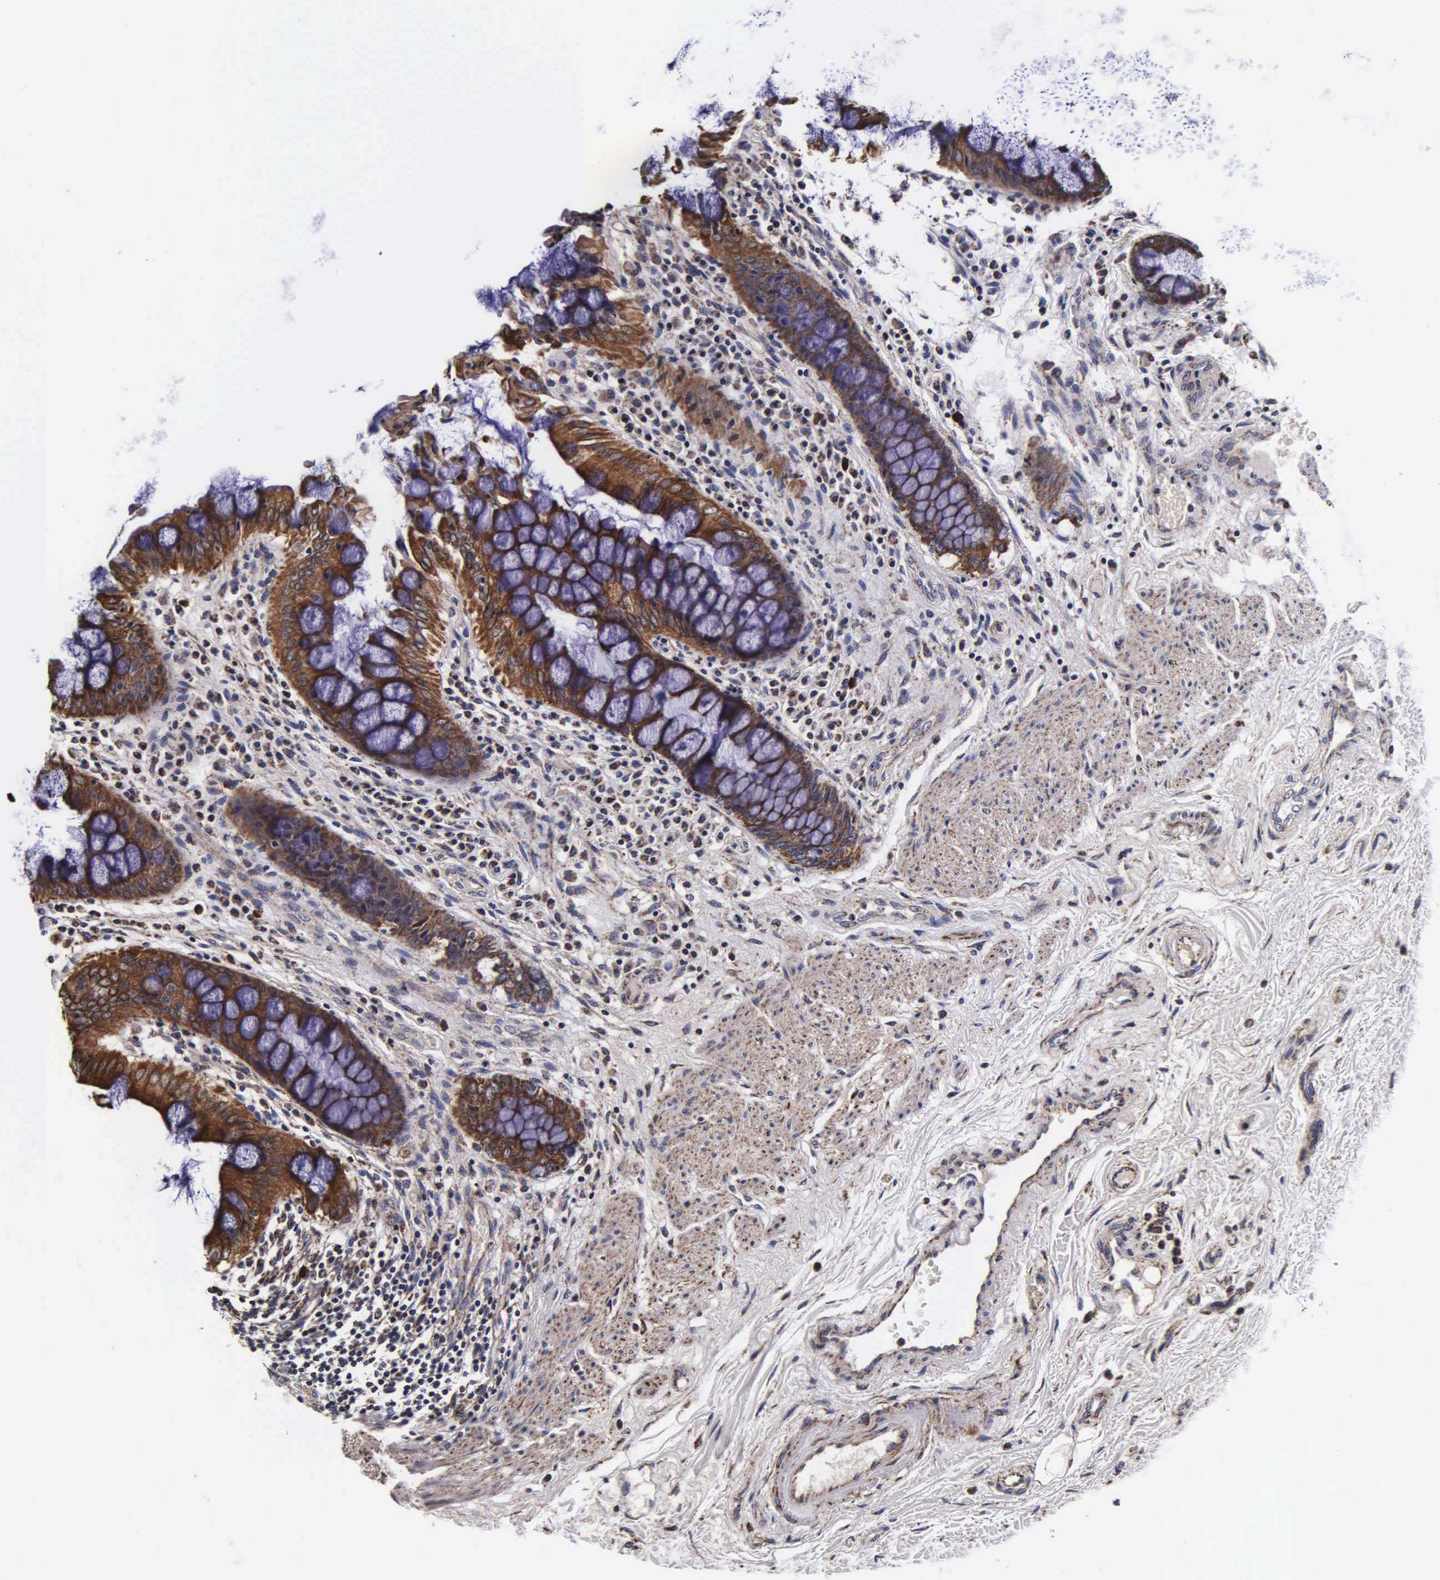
{"staining": {"intensity": "strong", "quantity": ">75%", "location": "cytoplasmic/membranous"}, "tissue": "rectum", "cell_type": "Glandular cells", "image_type": "normal", "snomed": [{"axis": "morphology", "description": "Normal tissue, NOS"}, {"axis": "topography", "description": "Rectum"}], "caption": "Immunohistochemistry of unremarkable rectum exhibits high levels of strong cytoplasmic/membranous staining in approximately >75% of glandular cells. (Stains: DAB in brown, nuclei in blue, Microscopy: brightfield microscopy at high magnification).", "gene": "PSMA3", "patient": {"sex": "female", "age": 75}}